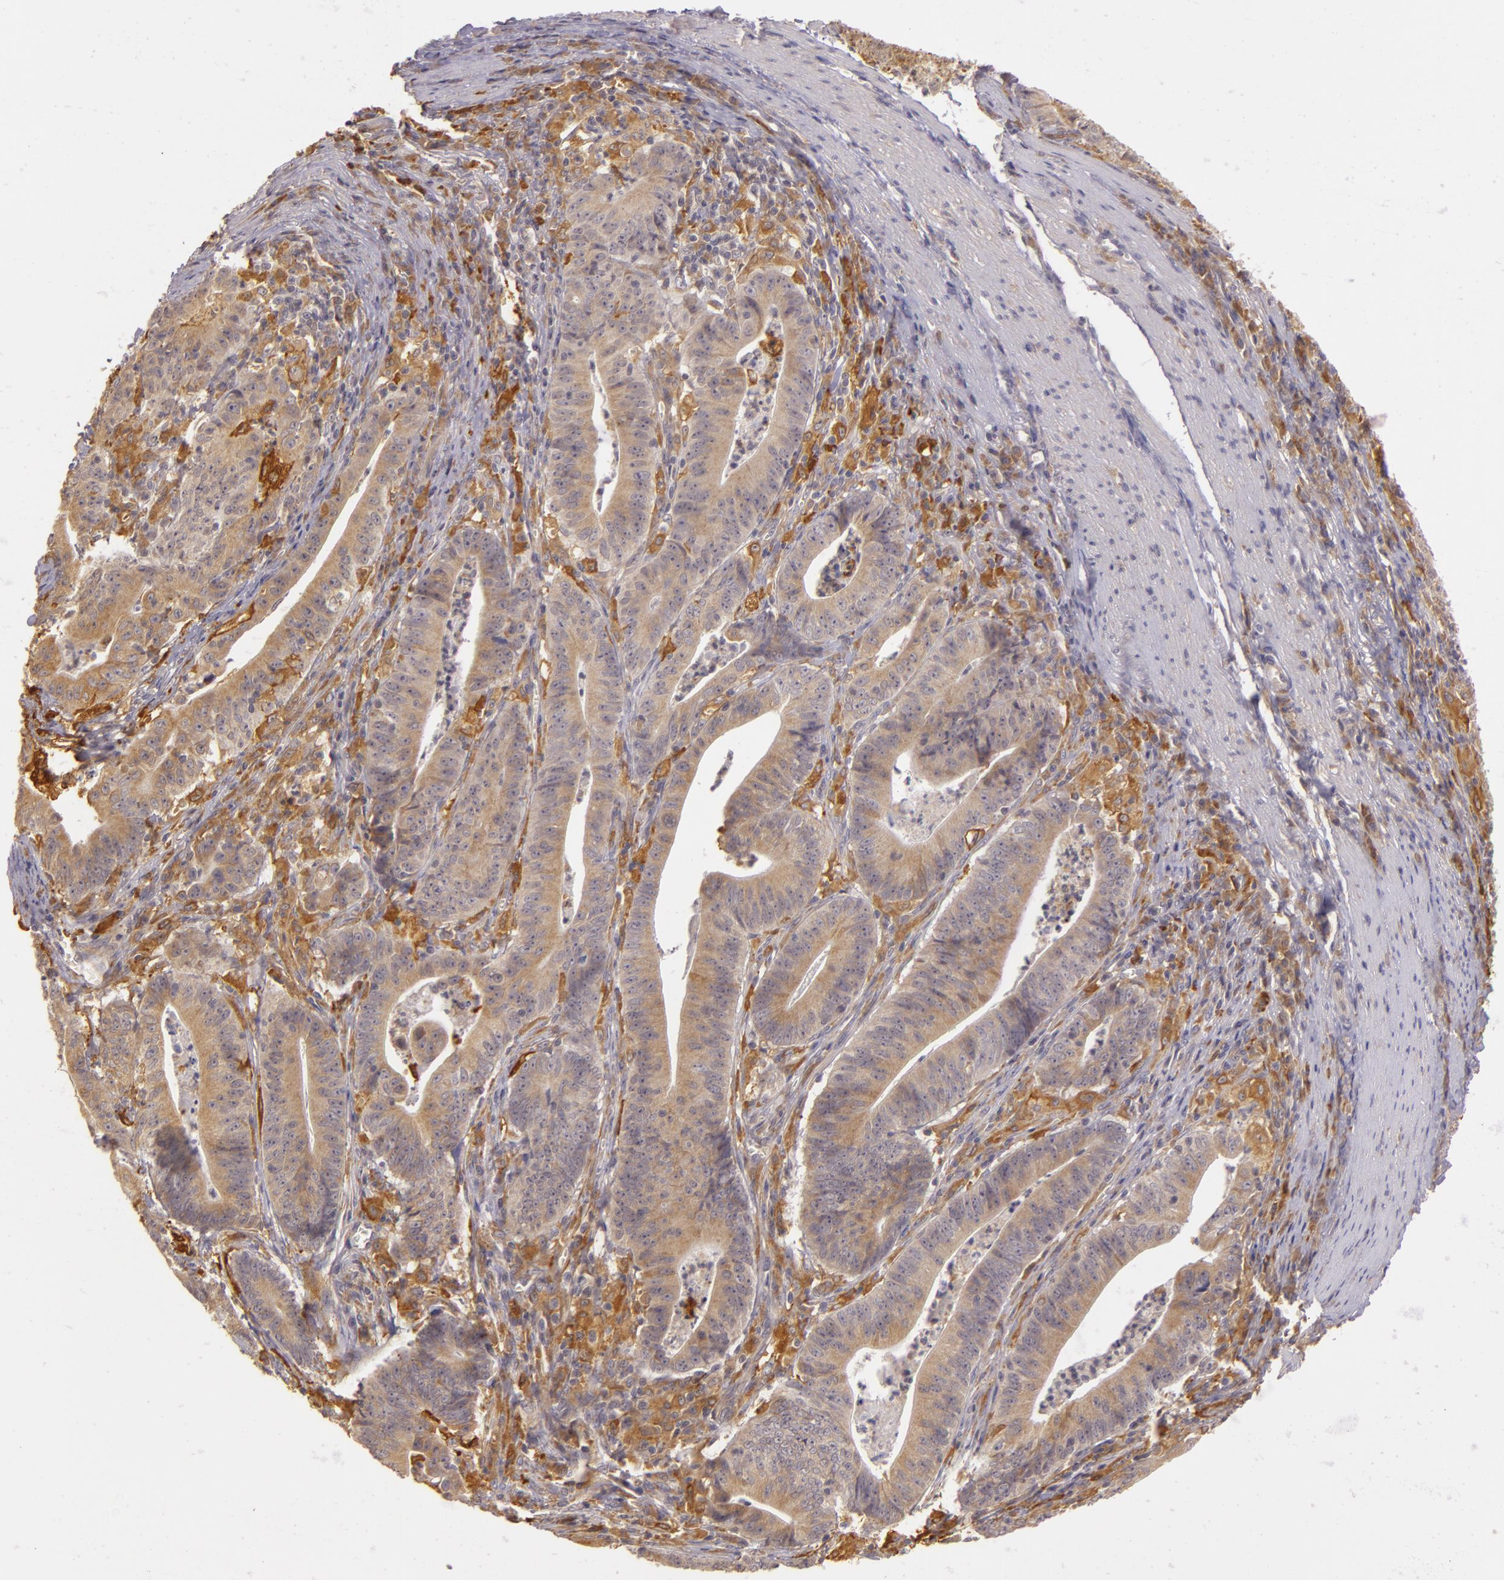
{"staining": {"intensity": "moderate", "quantity": ">75%", "location": "cytoplasmic/membranous"}, "tissue": "stomach cancer", "cell_type": "Tumor cells", "image_type": "cancer", "snomed": [{"axis": "morphology", "description": "Adenocarcinoma, NOS"}, {"axis": "topography", "description": "Stomach, lower"}], "caption": "Immunohistochemistry (IHC) of adenocarcinoma (stomach) demonstrates medium levels of moderate cytoplasmic/membranous staining in about >75% of tumor cells.", "gene": "PPP1R3F", "patient": {"sex": "female", "age": 86}}